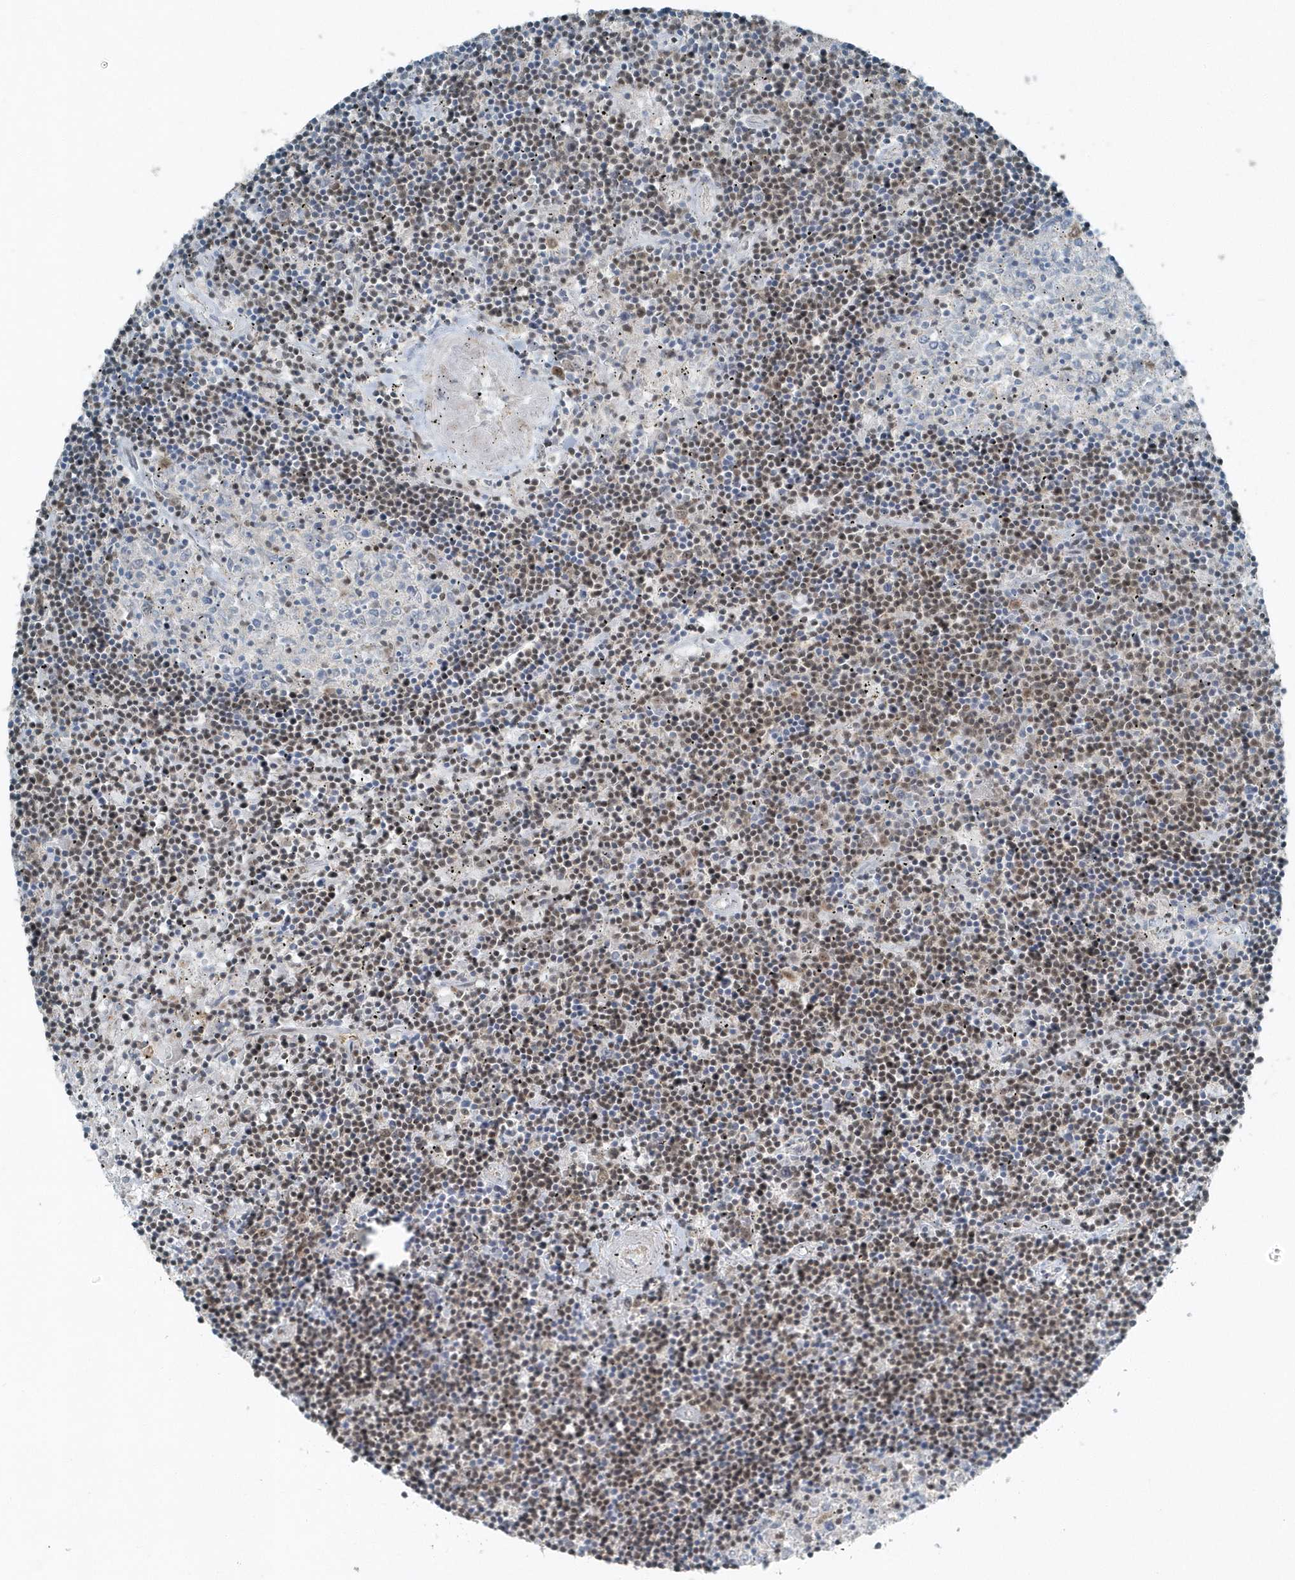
{"staining": {"intensity": "moderate", "quantity": "25%-75%", "location": "nuclear"}, "tissue": "lymphoma", "cell_type": "Tumor cells", "image_type": "cancer", "snomed": [{"axis": "morphology", "description": "Malignant lymphoma, non-Hodgkin's type, Low grade"}, {"axis": "topography", "description": "Spleen"}], "caption": "Malignant lymphoma, non-Hodgkin's type (low-grade) tissue demonstrates moderate nuclear expression in about 25%-75% of tumor cells (IHC, brightfield microscopy, high magnification).", "gene": "YTHDC1", "patient": {"sex": "male", "age": 76}}